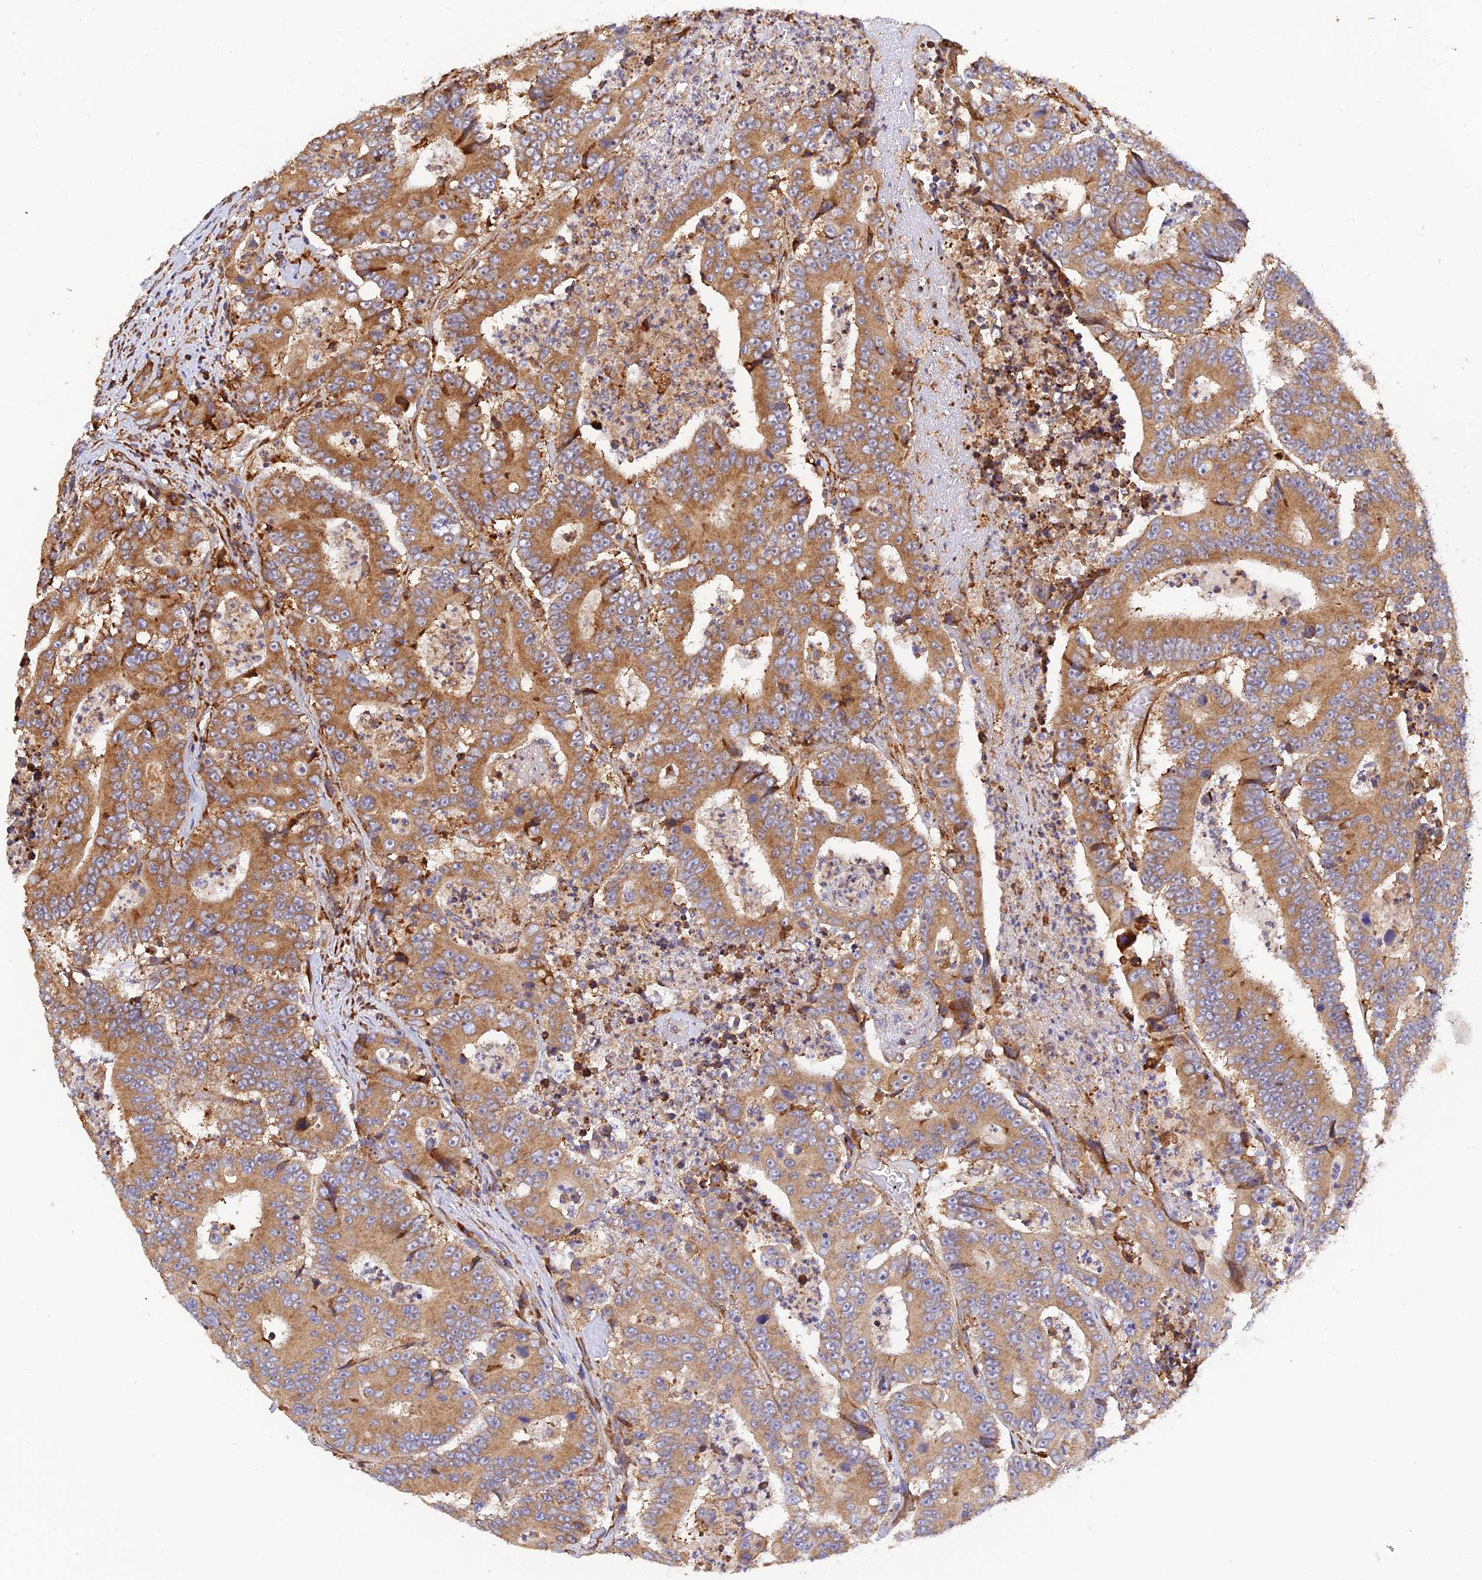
{"staining": {"intensity": "moderate", "quantity": ">75%", "location": "cytoplasmic/membranous"}, "tissue": "colorectal cancer", "cell_type": "Tumor cells", "image_type": "cancer", "snomed": [{"axis": "morphology", "description": "Adenocarcinoma, NOS"}, {"axis": "topography", "description": "Colon"}], "caption": "Immunohistochemical staining of colorectal adenocarcinoma displays moderate cytoplasmic/membranous protein expression in about >75% of tumor cells.", "gene": "RPL5", "patient": {"sex": "male", "age": 83}}